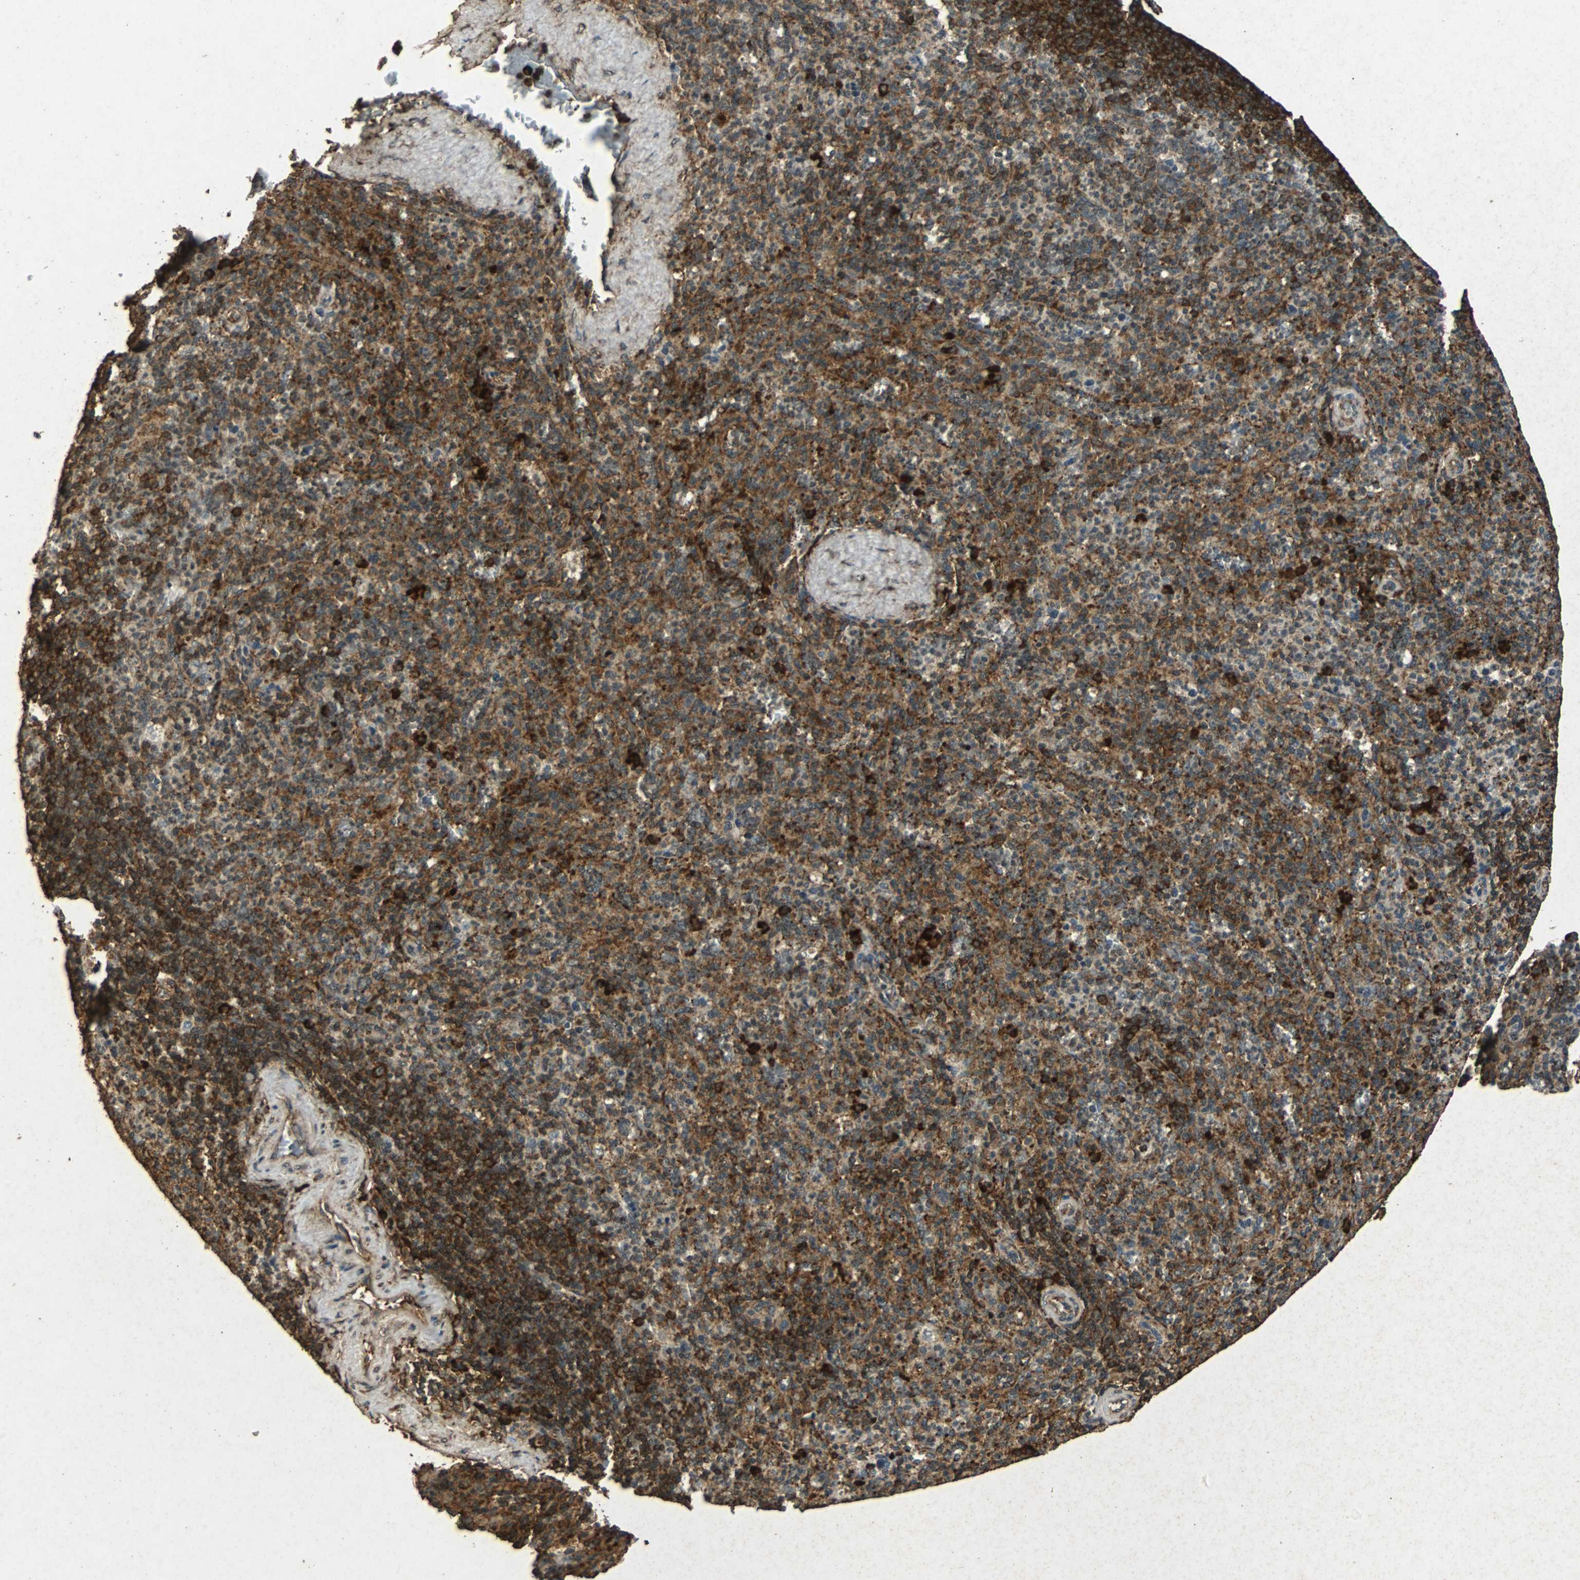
{"staining": {"intensity": "strong", "quantity": "25%-75%", "location": "cytoplasmic/membranous"}, "tissue": "spleen", "cell_type": "Cells in red pulp", "image_type": "normal", "snomed": [{"axis": "morphology", "description": "Normal tissue, NOS"}, {"axis": "topography", "description": "Spleen"}], "caption": "Immunohistochemical staining of unremarkable spleen exhibits strong cytoplasmic/membranous protein staining in approximately 25%-75% of cells in red pulp.", "gene": "NAA10", "patient": {"sex": "male", "age": 36}}